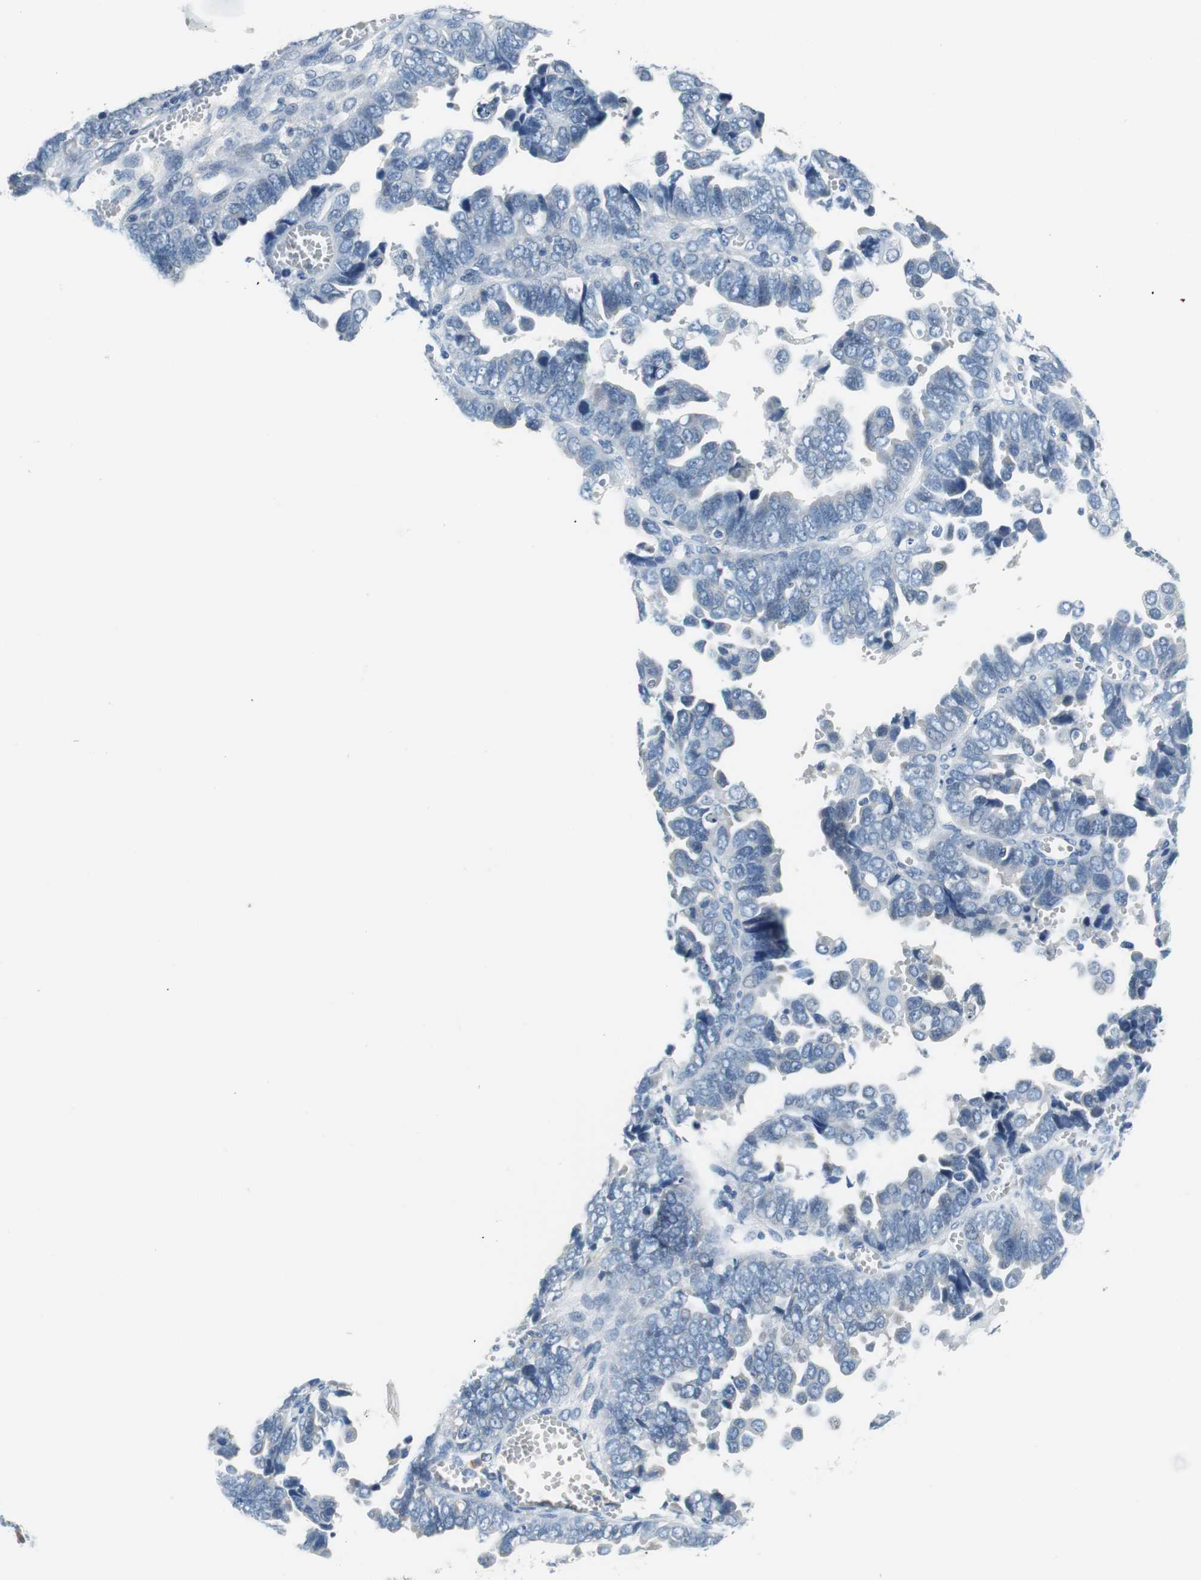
{"staining": {"intensity": "negative", "quantity": "none", "location": "none"}, "tissue": "endometrial cancer", "cell_type": "Tumor cells", "image_type": "cancer", "snomed": [{"axis": "morphology", "description": "Adenocarcinoma, NOS"}, {"axis": "topography", "description": "Endometrium"}], "caption": "An immunohistochemistry (IHC) micrograph of endometrial cancer (adenocarcinoma) is shown. There is no staining in tumor cells of endometrial cancer (adenocarcinoma). The staining was performed using DAB (3,3'-diaminobenzidine) to visualize the protein expression in brown, while the nuclei were stained in blue with hematoxylin (Magnification: 20x).", "gene": "GLCCI1", "patient": {"sex": "female", "age": 75}}